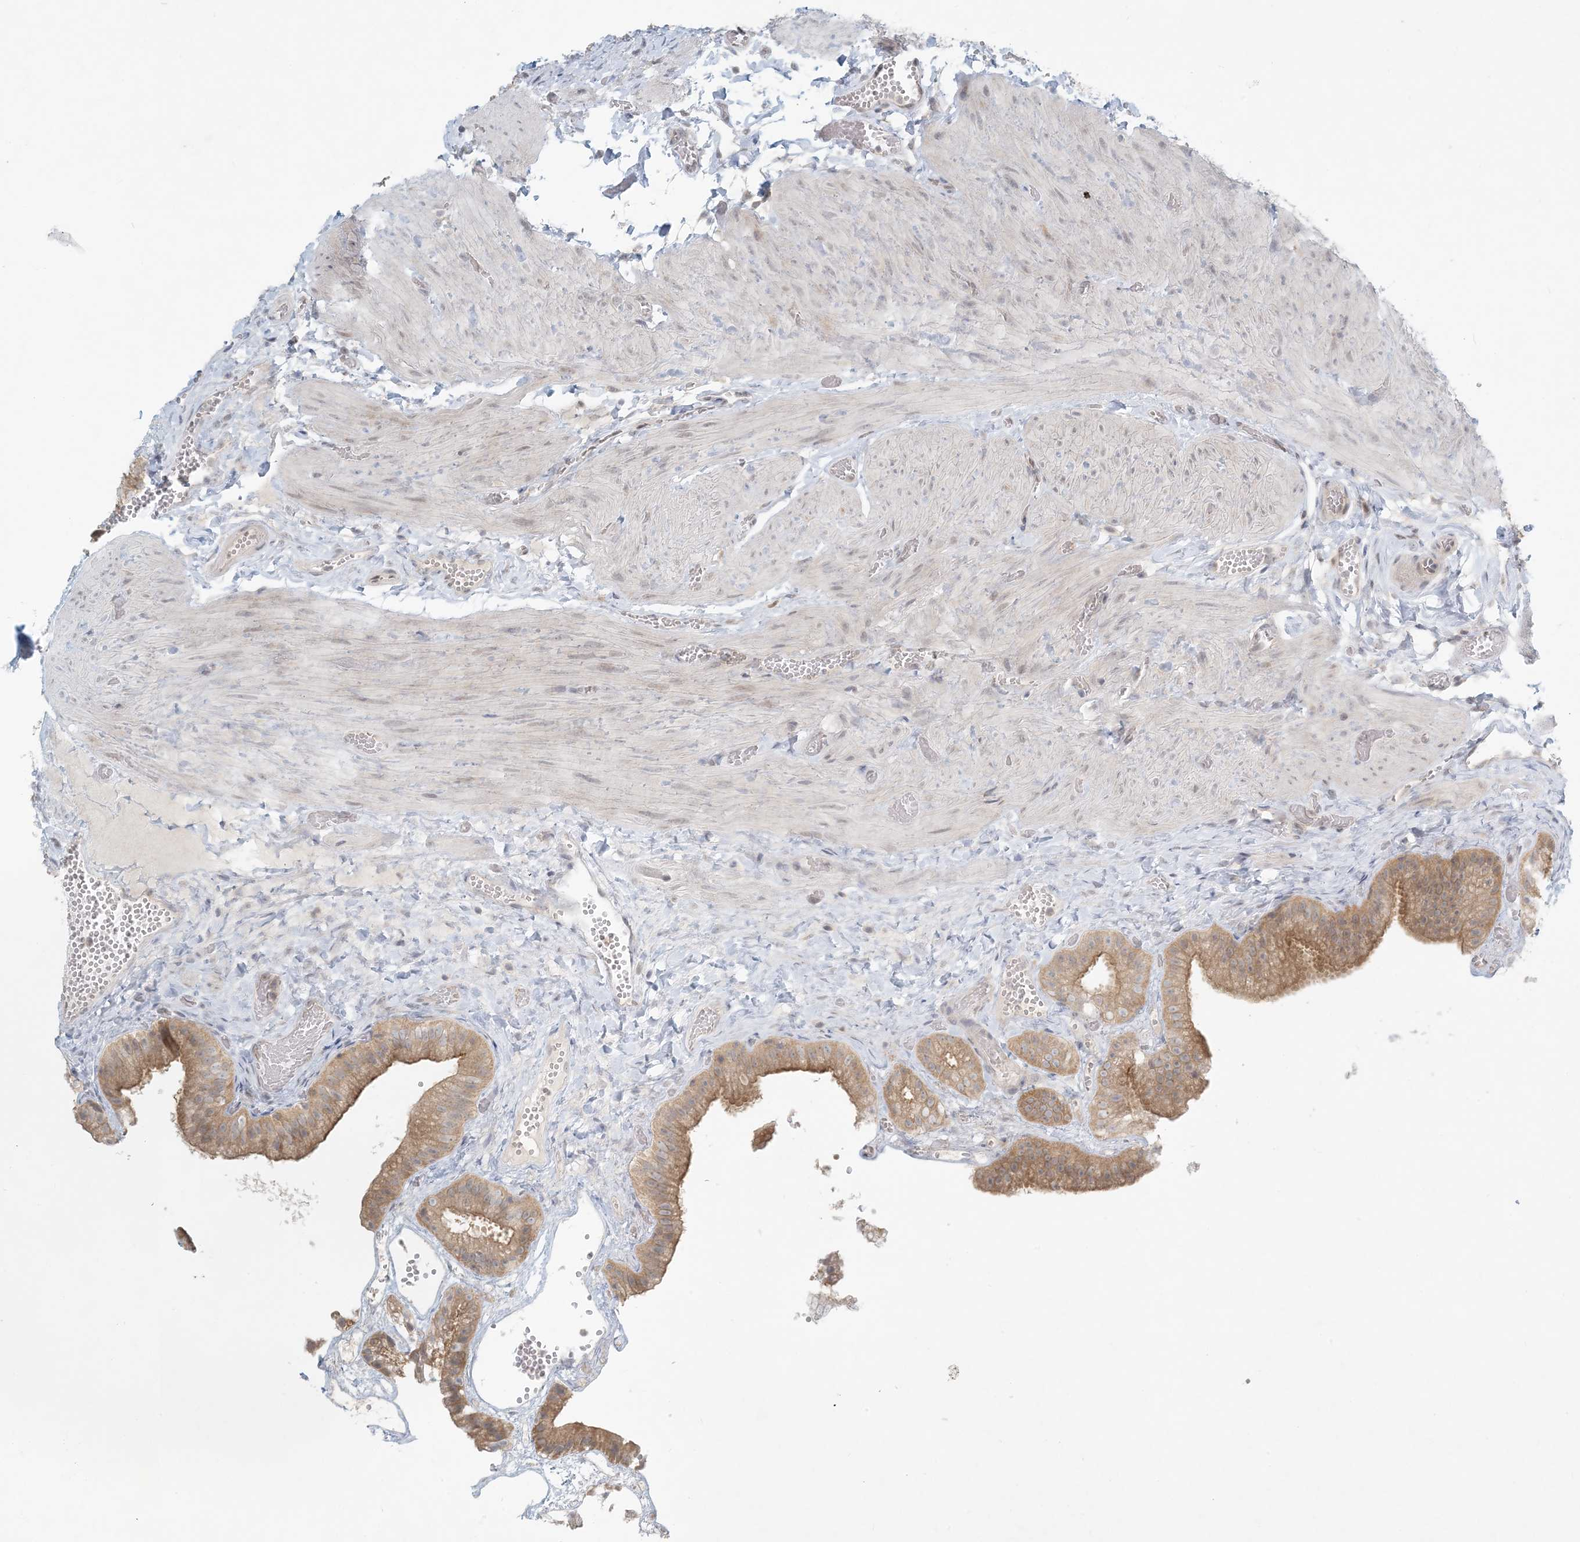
{"staining": {"intensity": "moderate", "quantity": ">75%", "location": "cytoplasmic/membranous"}, "tissue": "gallbladder", "cell_type": "Glandular cells", "image_type": "normal", "snomed": [{"axis": "morphology", "description": "Normal tissue, NOS"}, {"axis": "topography", "description": "Gallbladder"}], "caption": "High-magnification brightfield microscopy of unremarkable gallbladder stained with DAB (3,3'-diaminobenzidine) (brown) and counterstained with hematoxylin (blue). glandular cells exhibit moderate cytoplasmic/membranous staining is appreciated in about>75% of cells. (DAB (3,3'-diaminobenzidine) IHC, brown staining for protein, blue staining for nuclei).", "gene": "OBI1", "patient": {"sex": "female", "age": 64}}